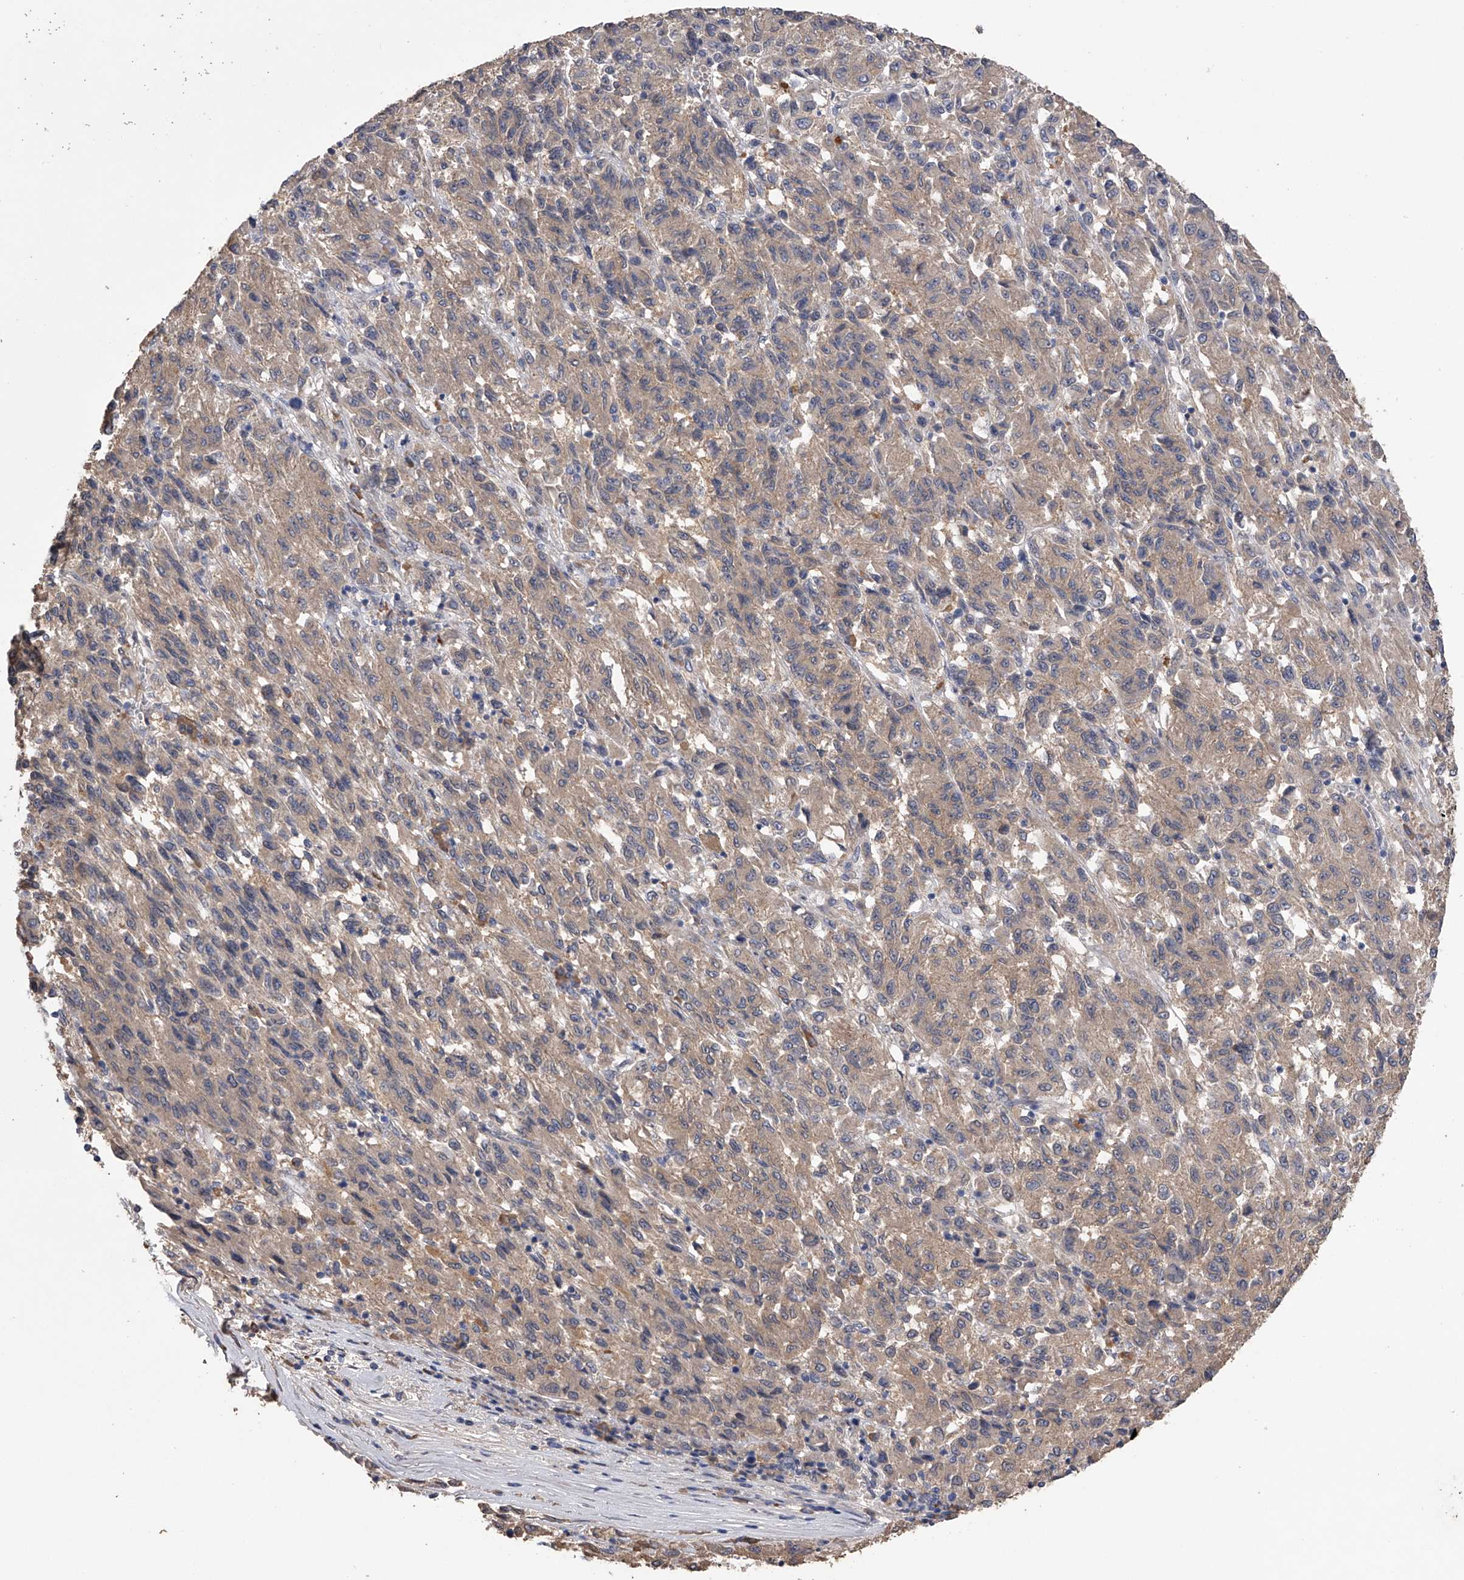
{"staining": {"intensity": "weak", "quantity": ">75%", "location": "cytoplasmic/membranous"}, "tissue": "melanoma", "cell_type": "Tumor cells", "image_type": "cancer", "snomed": [{"axis": "morphology", "description": "Malignant melanoma, Metastatic site"}, {"axis": "topography", "description": "Lung"}], "caption": "Immunohistochemistry (IHC) (DAB) staining of malignant melanoma (metastatic site) shows weak cytoplasmic/membranous protein positivity in about >75% of tumor cells. (IHC, brightfield microscopy, high magnification).", "gene": "ZNF343", "patient": {"sex": "male", "age": 64}}